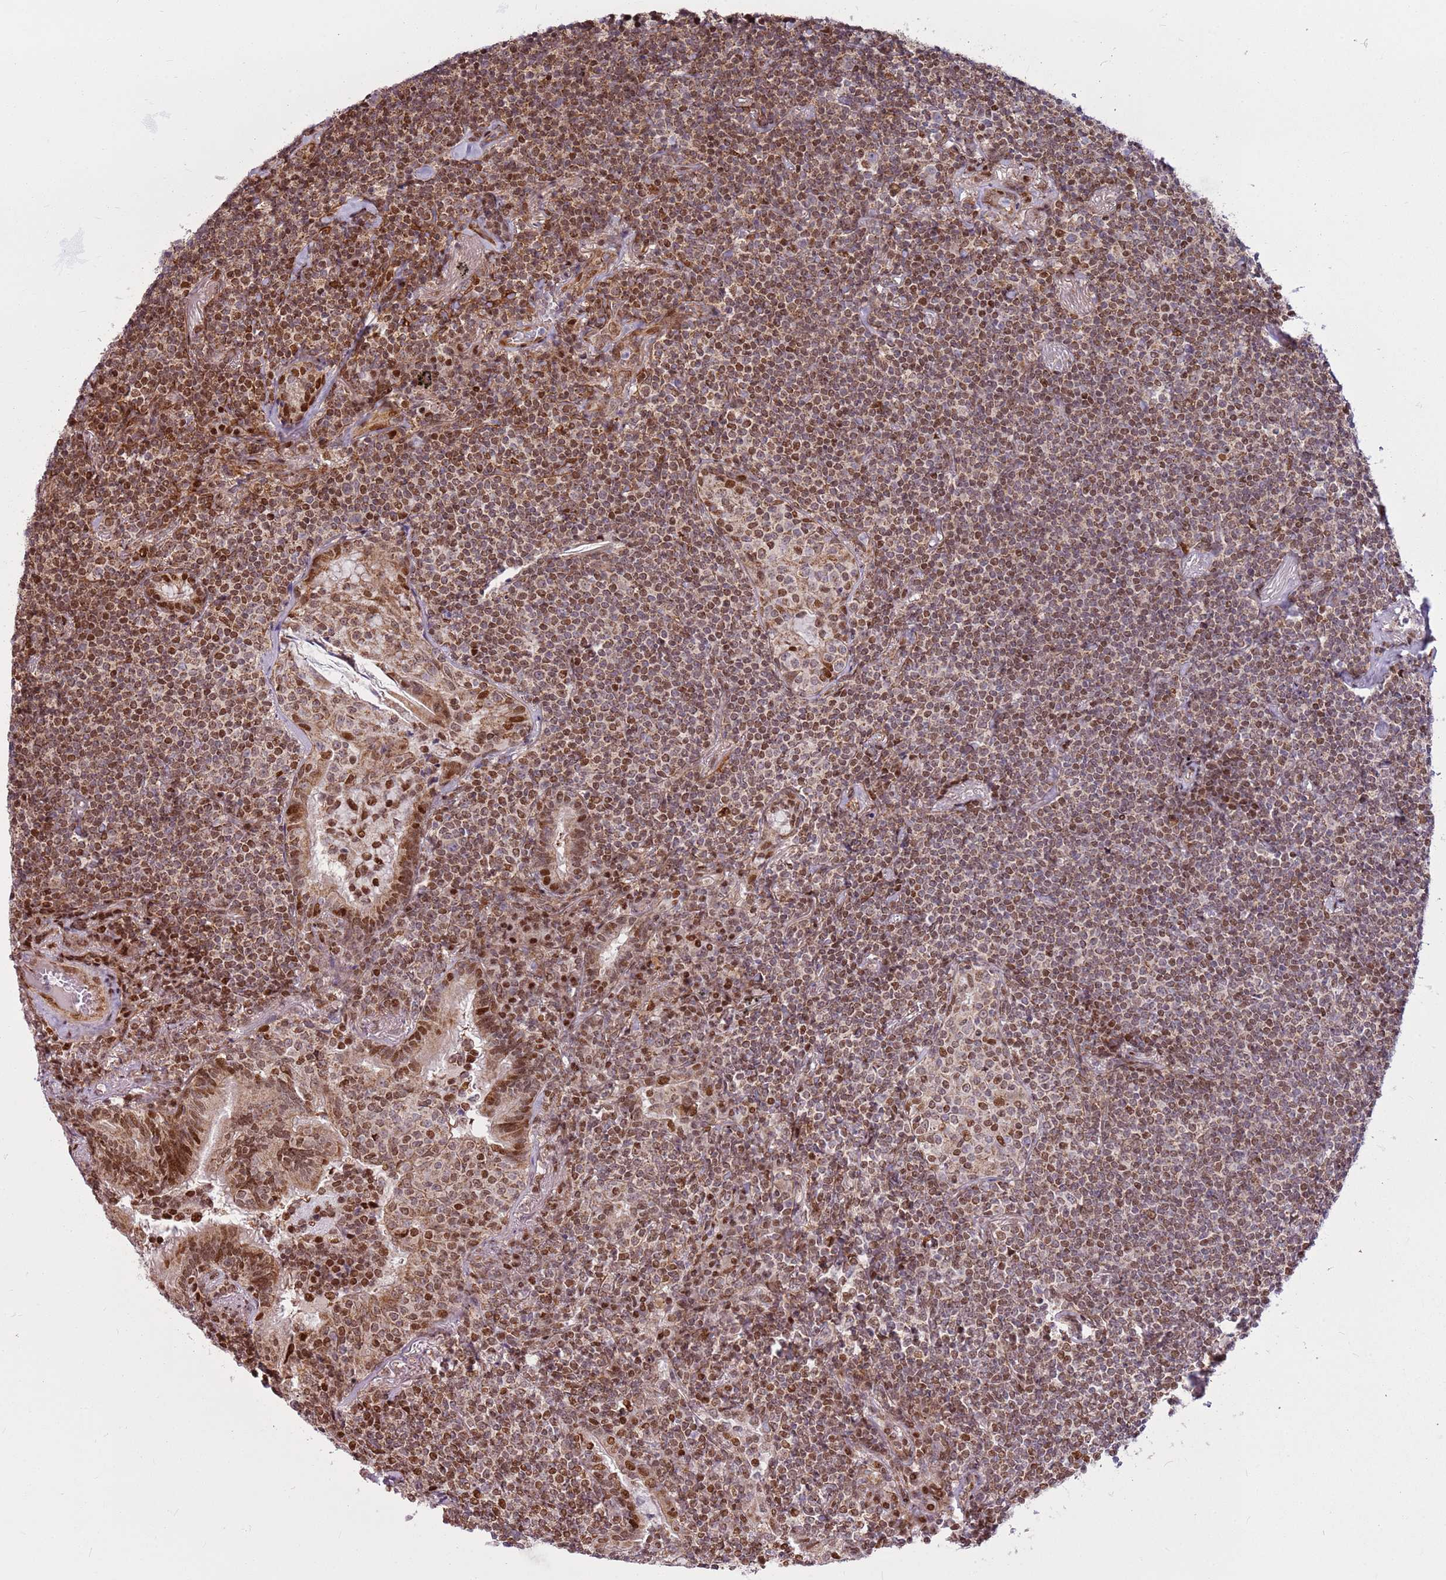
{"staining": {"intensity": "moderate", "quantity": ">75%", "location": "cytoplasmic/membranous,nuclear"}, "tissue": "lymphoma", "cell_type": "Tumor cells", "image_type": "cancer", "snomed": [{"axis": "morphology", "description": "Malignant lymphoma, non-Hodgkin's type, Low grade"}, {"axis": "topography", "description": "Lung"}], "caption": "Immunohistochemical staining of human lymphoma exhibits medium levels of moderate cytoplasmic/membranous and nuclear protein positivity in about >75% of tumor cells.", "gene": "PCTP", "patient": {"sex": "female", "age": 71}}